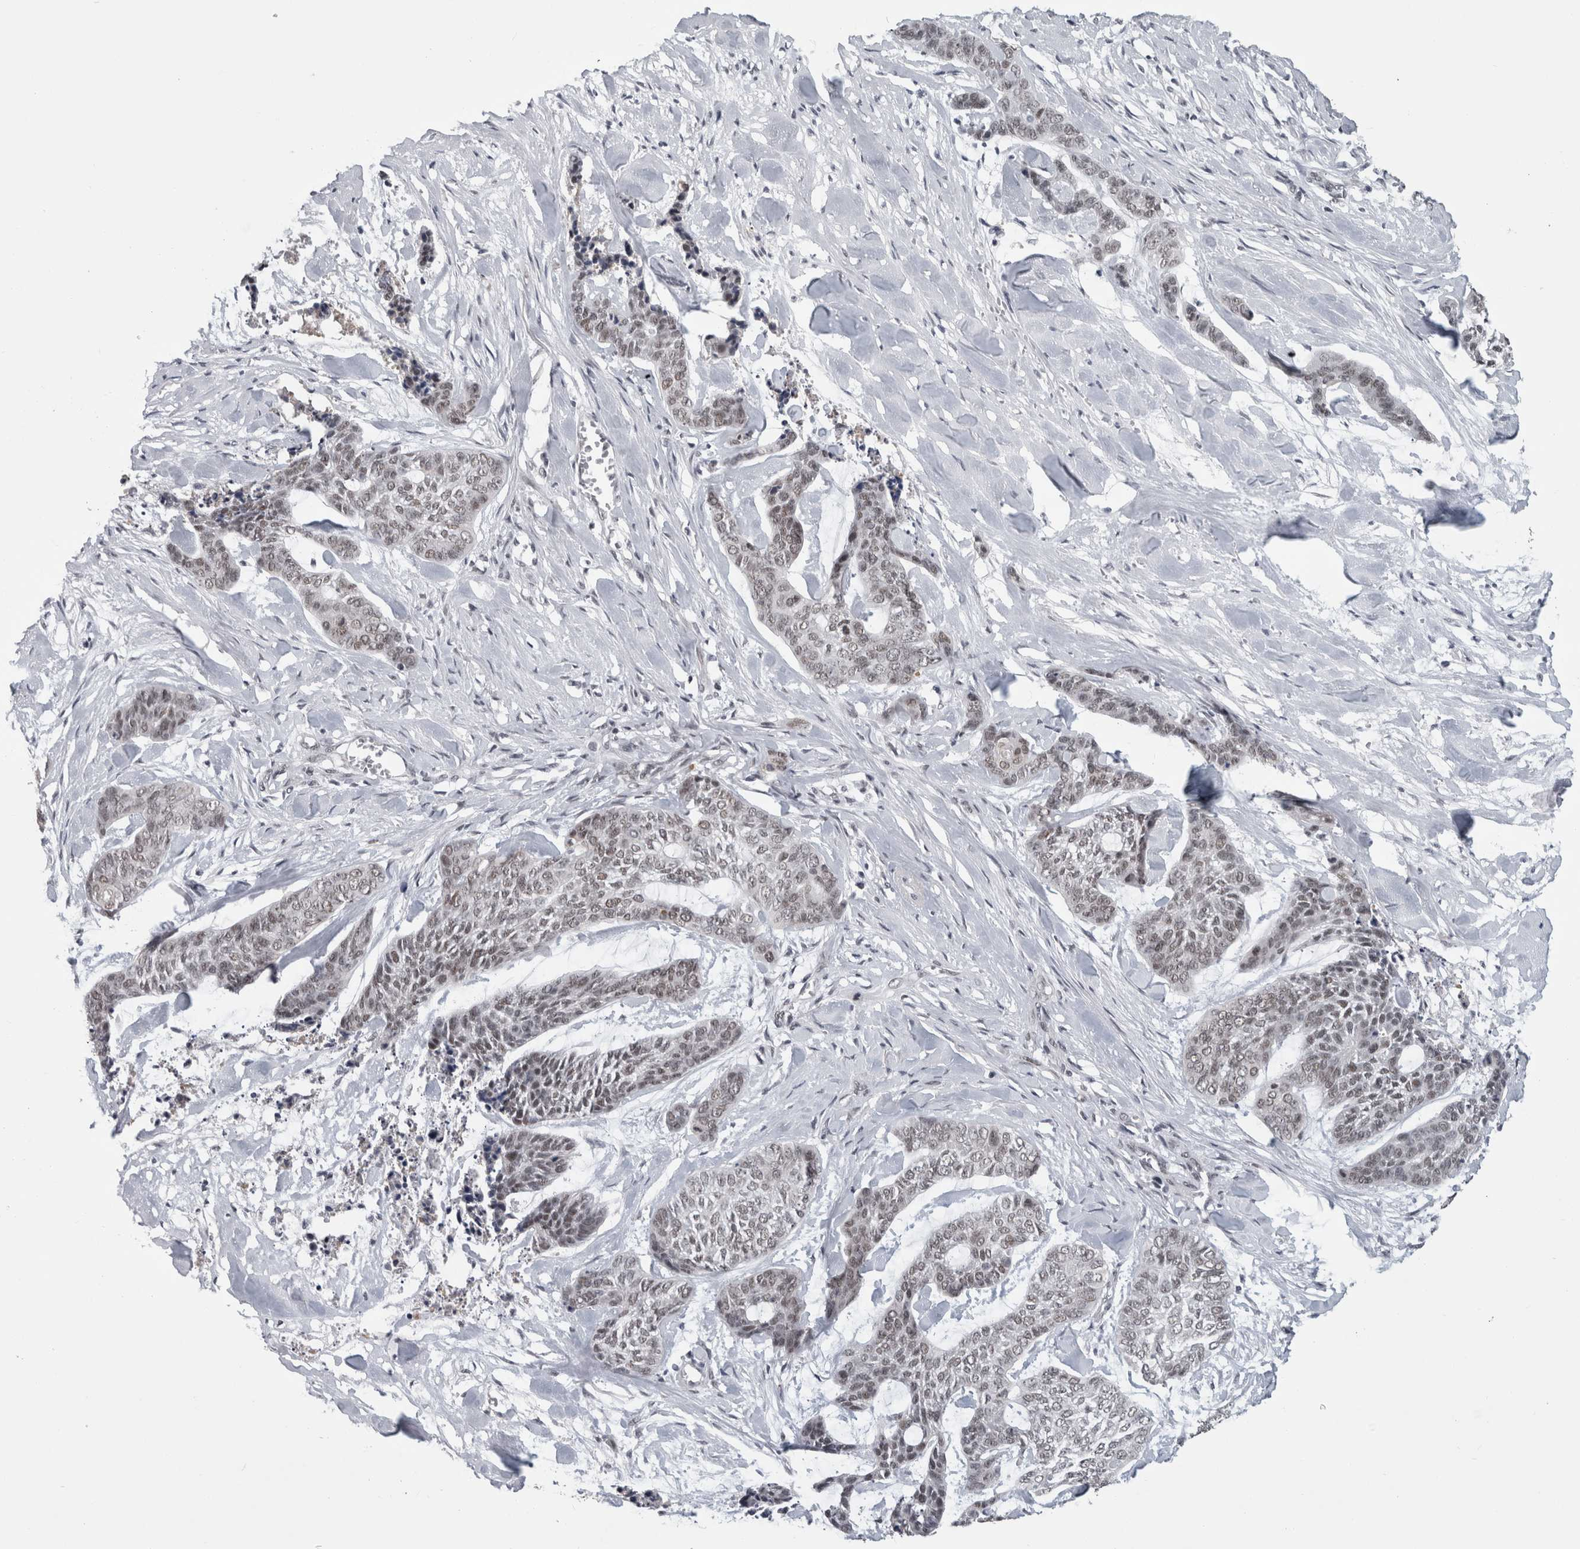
{"staining": {"intensity": "weak", "quantity": "<25%", "location": "nuclear"}, "tissue": "skin cancer", "cell_type": "Tumor cells", "image_type": "cancer", "snomed": [{"axis": "morphology", "description": "Basal cell carcinoma"}, {"axis": "topography", "description": "Skin"}], "caption": "This is an IHC micrograph of human skin cancer. There is no expression in tumor cells.", "gene": "ARID4B", "patient": {"sex": "female", "age": 64}}